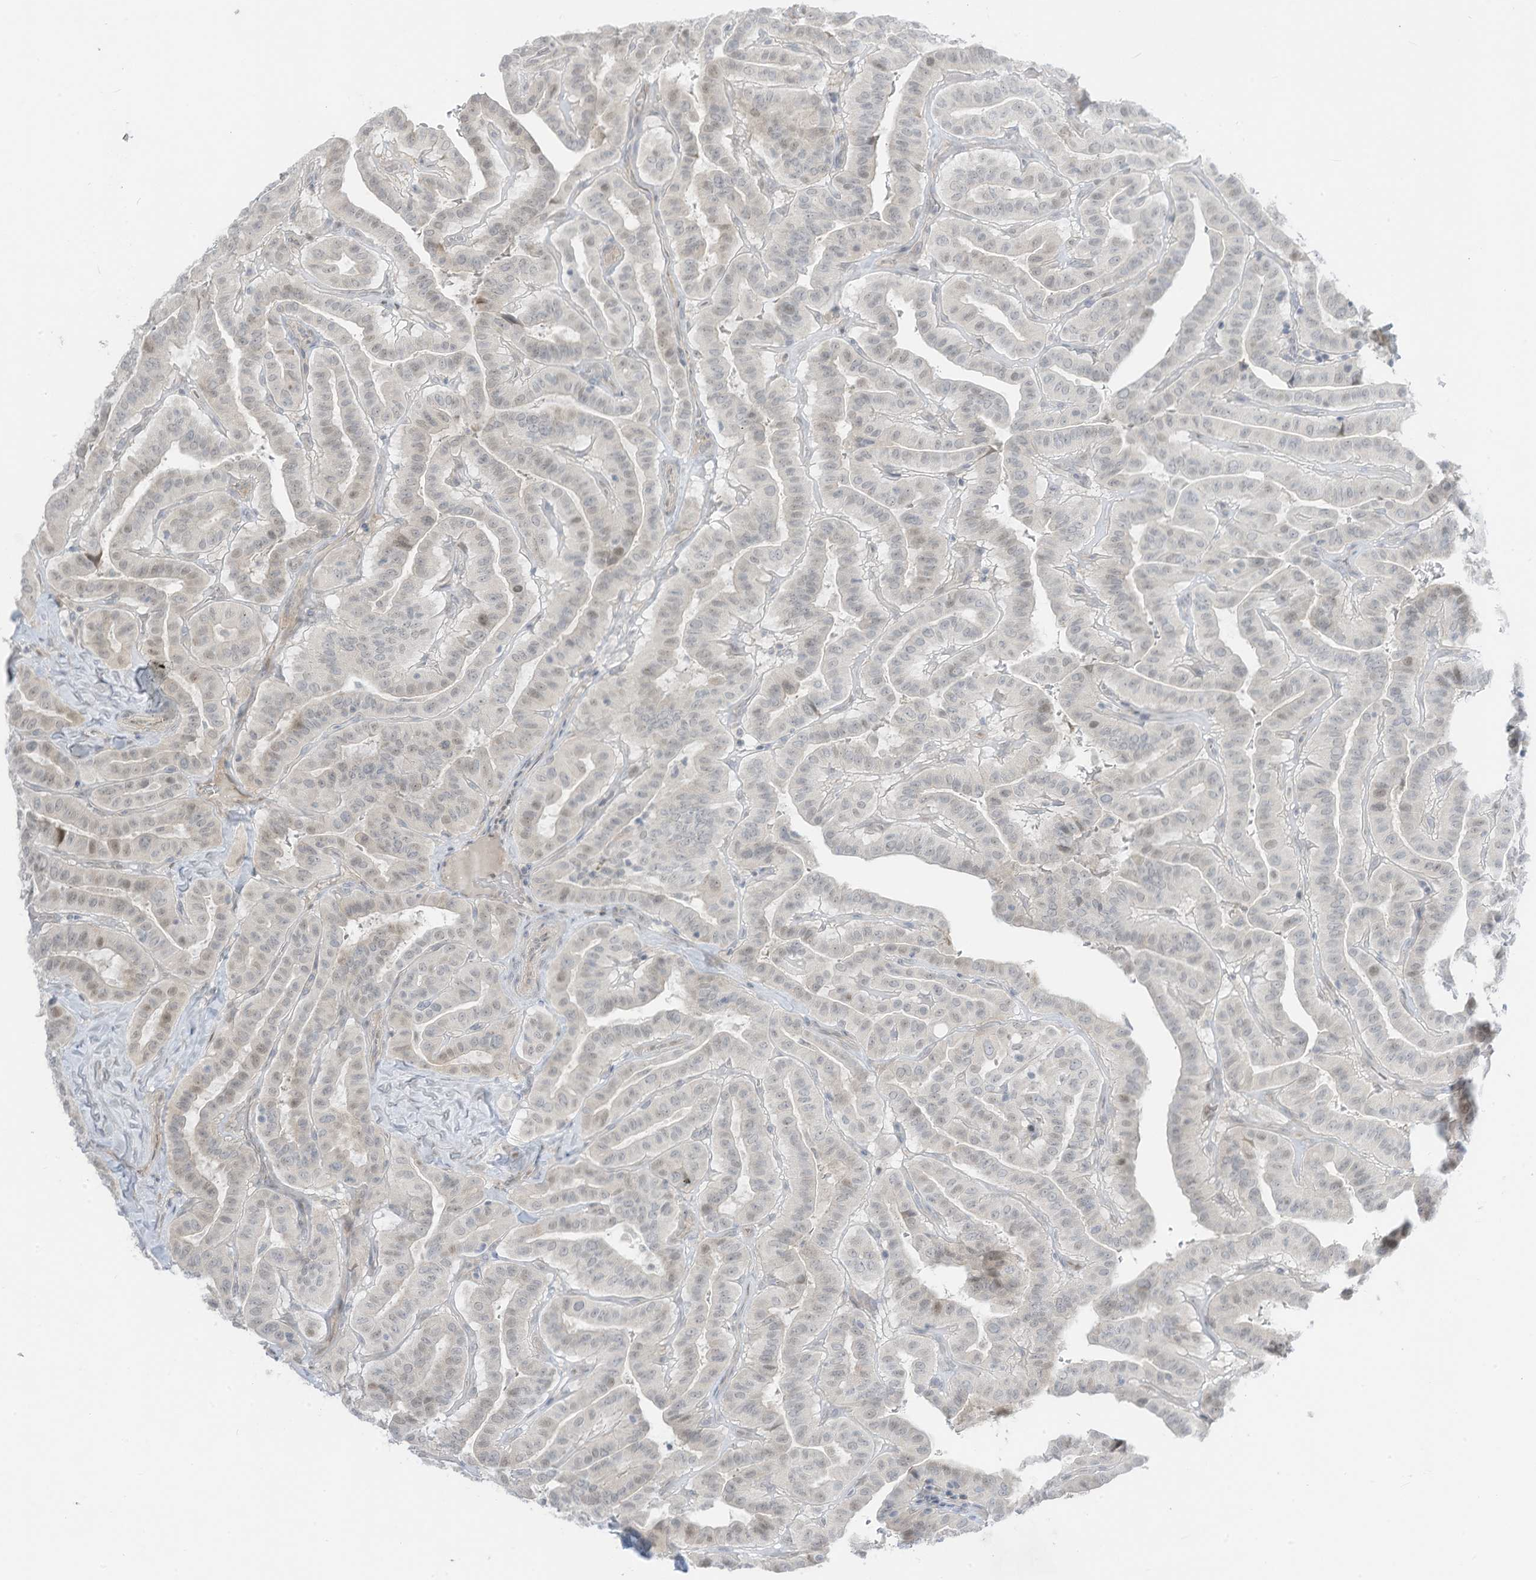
{"staining": {"intensity": "negative", "quantity": "none", "location": "none"}, "tissue": "thyroid cancer", "cell_type": "Tumor cells", "image_type": "cancer", "snomed": [{"axis": "morphology", "description": "Papillary adenocarcinoma, NOS"}, {"axis": "topography", "description": "Thyroid gland"}], "caption": "Human papillary adenocarcinoma (thyroid) stained for a protein using IHC shows no staining in tumor cells.", "gene": "ASPRV1", "patient": {"sex": "male", "age": 77}}